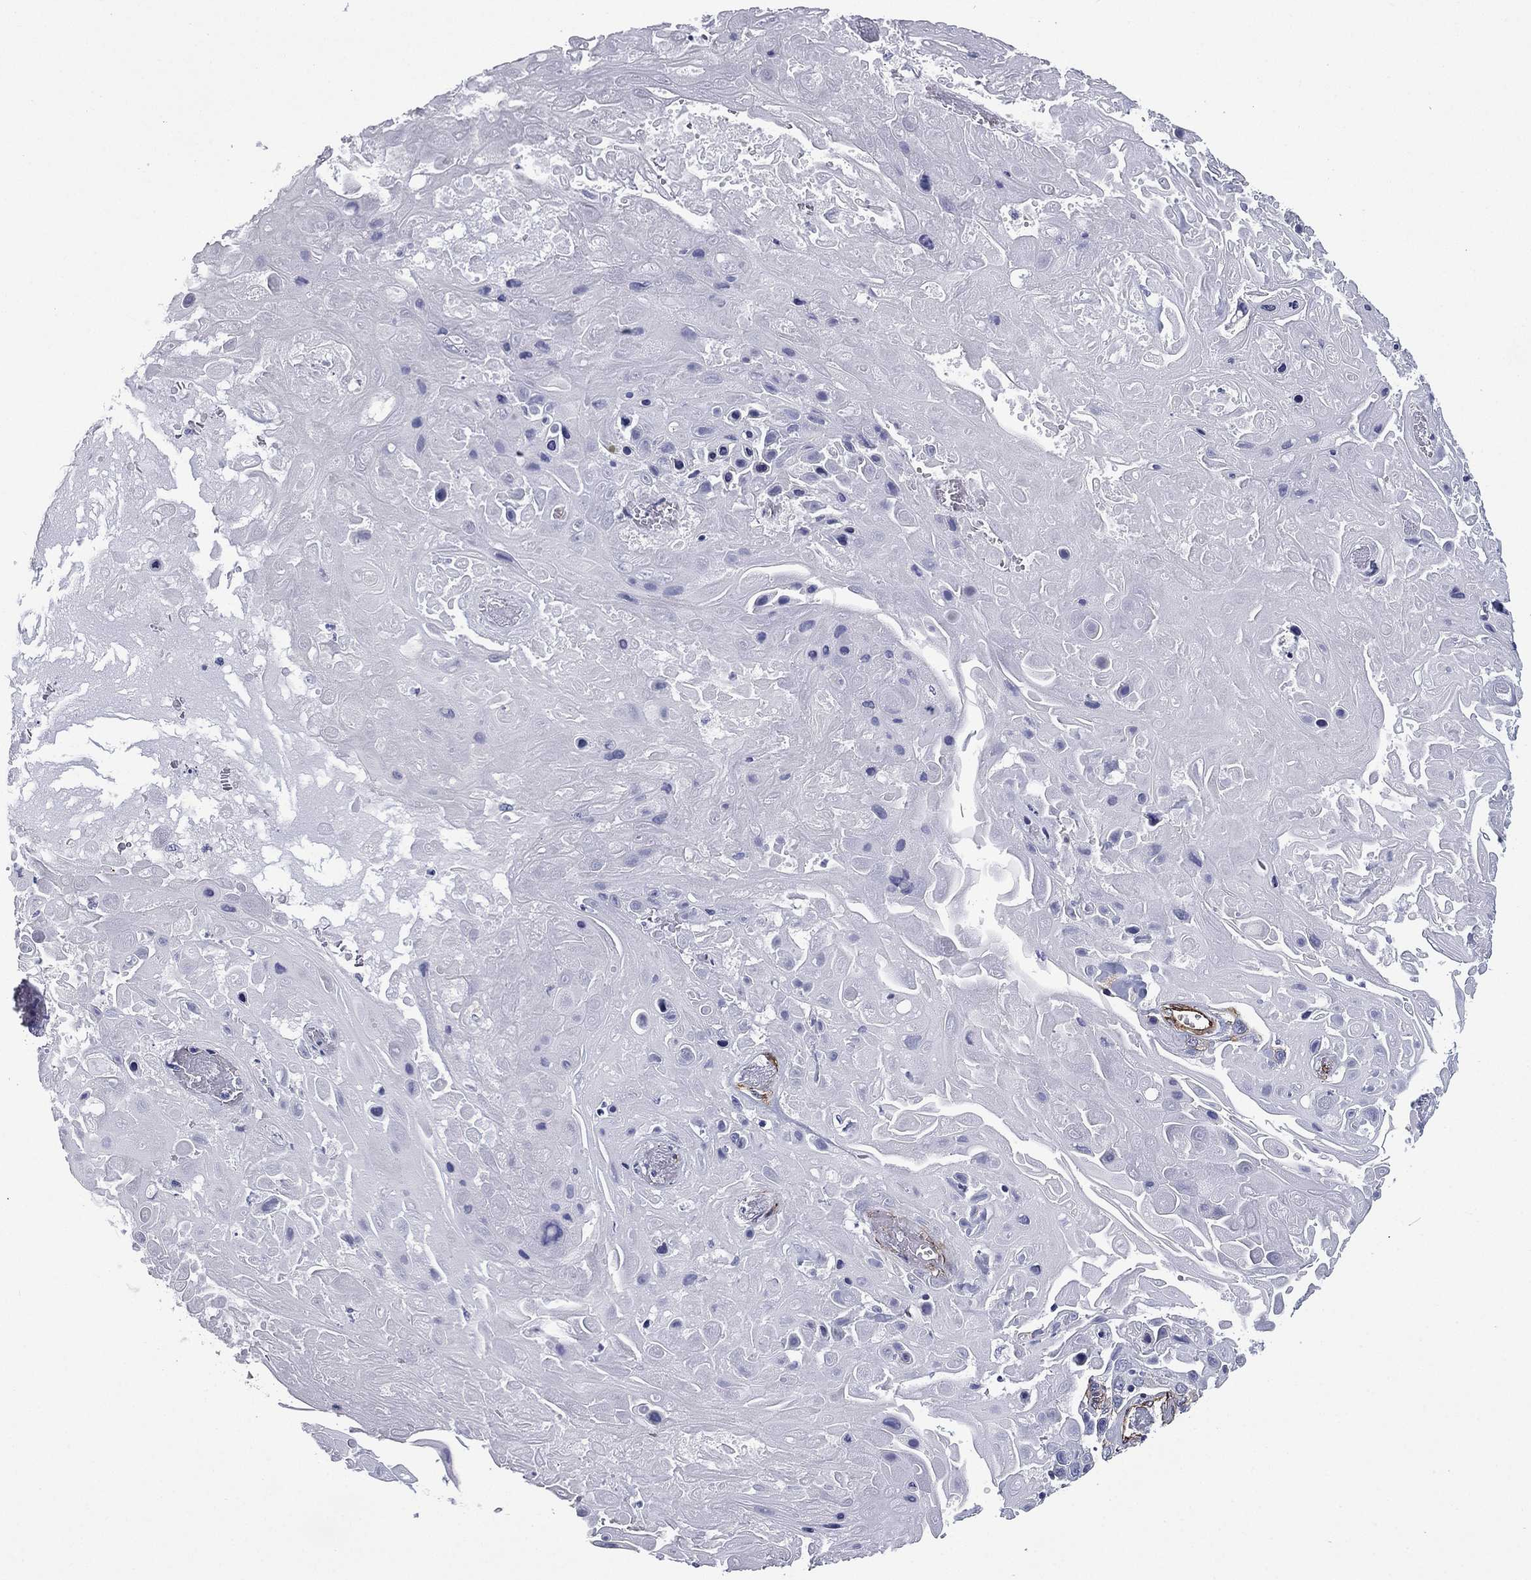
{"staining": {"intensity": "negative", "quantity": "none", "location": "none"}, "tissue": "skin cancer", "cell_type": "Tumor cells", "image_type": "cancer", "snomed": [{"axis": "morphology", "description": "Squamous cell carcinoma, NOS"}, {"axis": "topography", "description": "Skin"}], "caption": "Immunohistochemistry micrograph of skin cancer stained for a protein (brown), which displays no positivity in tumor cells.", "gene": "CAVIN3", "patient": {"sex": "male", "age": 82}}